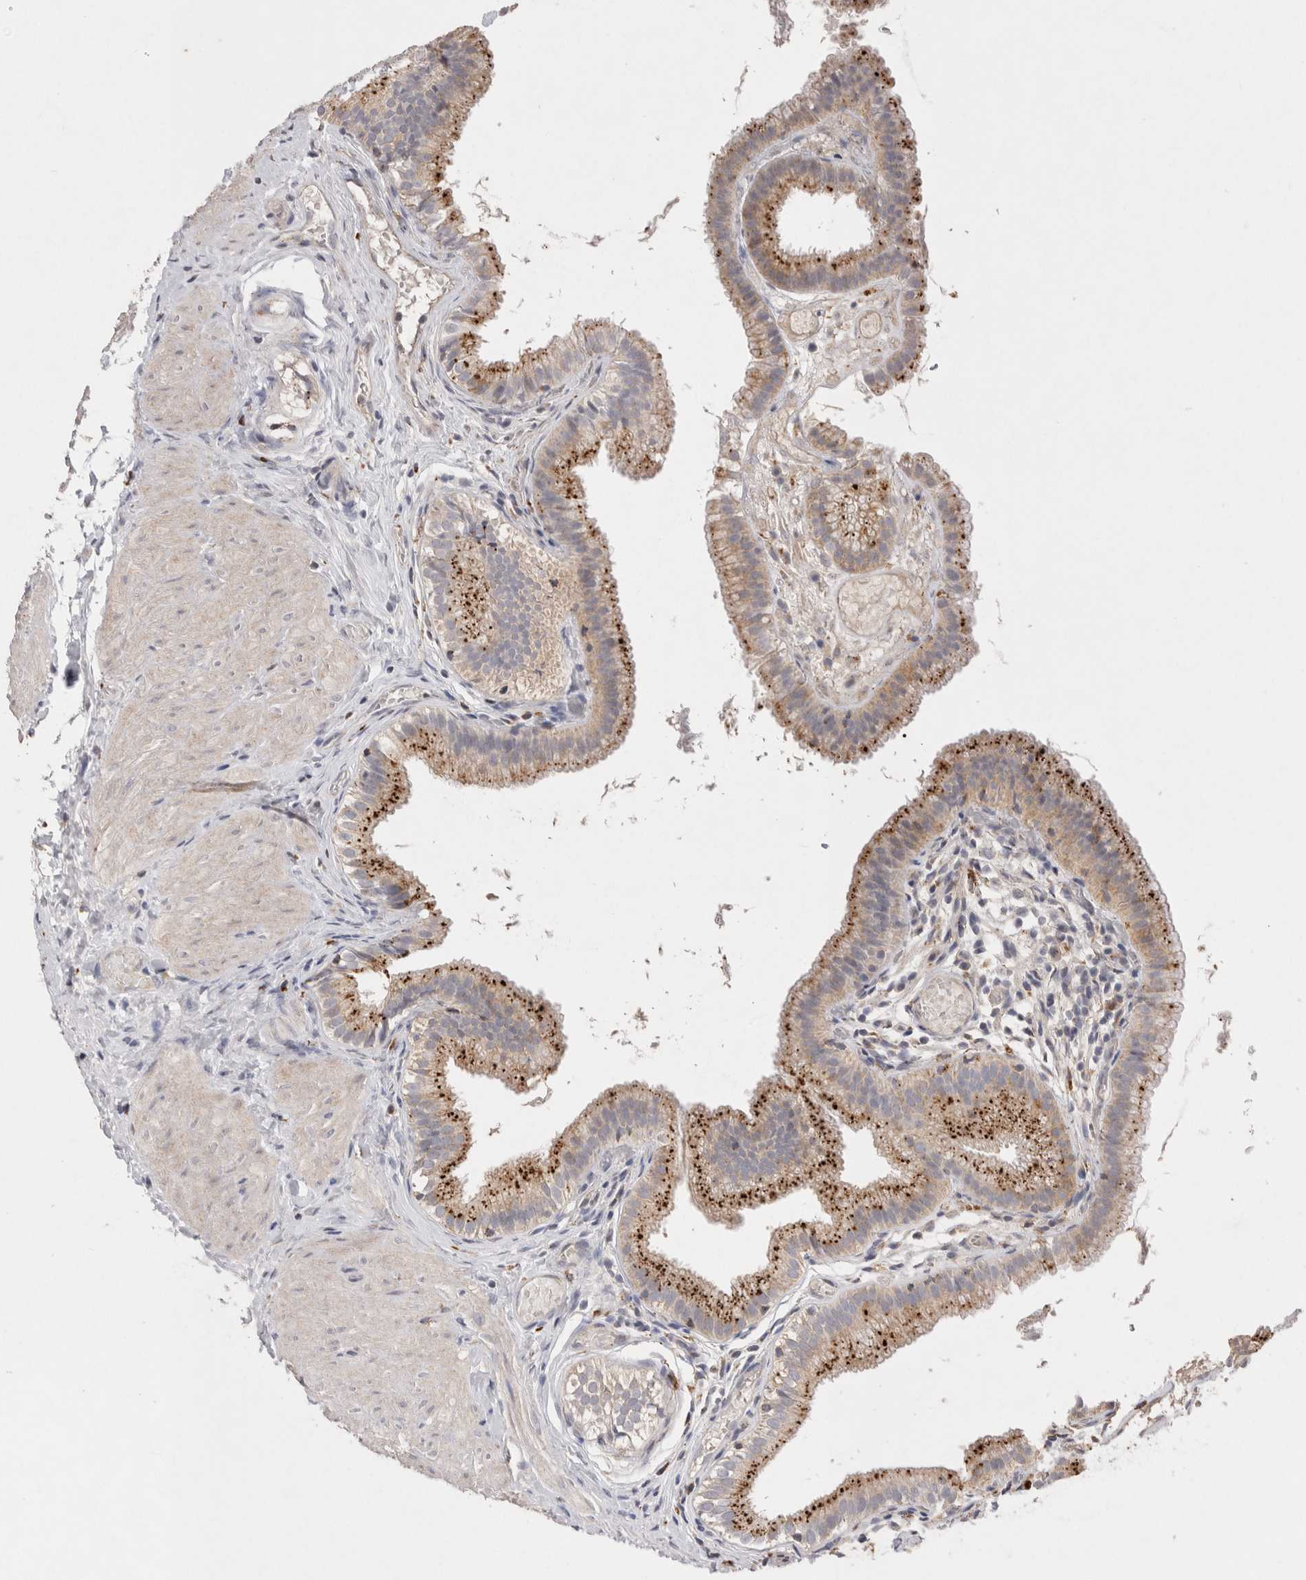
{"staining": {"intensity": "strong", "quantity": ">75%", "location": "cytoplasmic/membranous"}, "tissue": "gallbladder", "cell_type": "Glandular cells", "image_type": "normal", "snomed": [{"axis": "morphology", "description": "Normal tissue, NOS"}, {"axis": "topography", "description": "Gallbladder"}], "caption": "IHC micrograph of normal gallbladder: gallbladder stained using immunohistochemistry (IHC) exhibits high levels of strong protein expression localized specifically in the cytoplasmic/membranous of glandular cells, appearing as a cytoplasmic/membranous brown color.", "gene": "CTSA", "patient": {"sex": "female", "age": 26}}